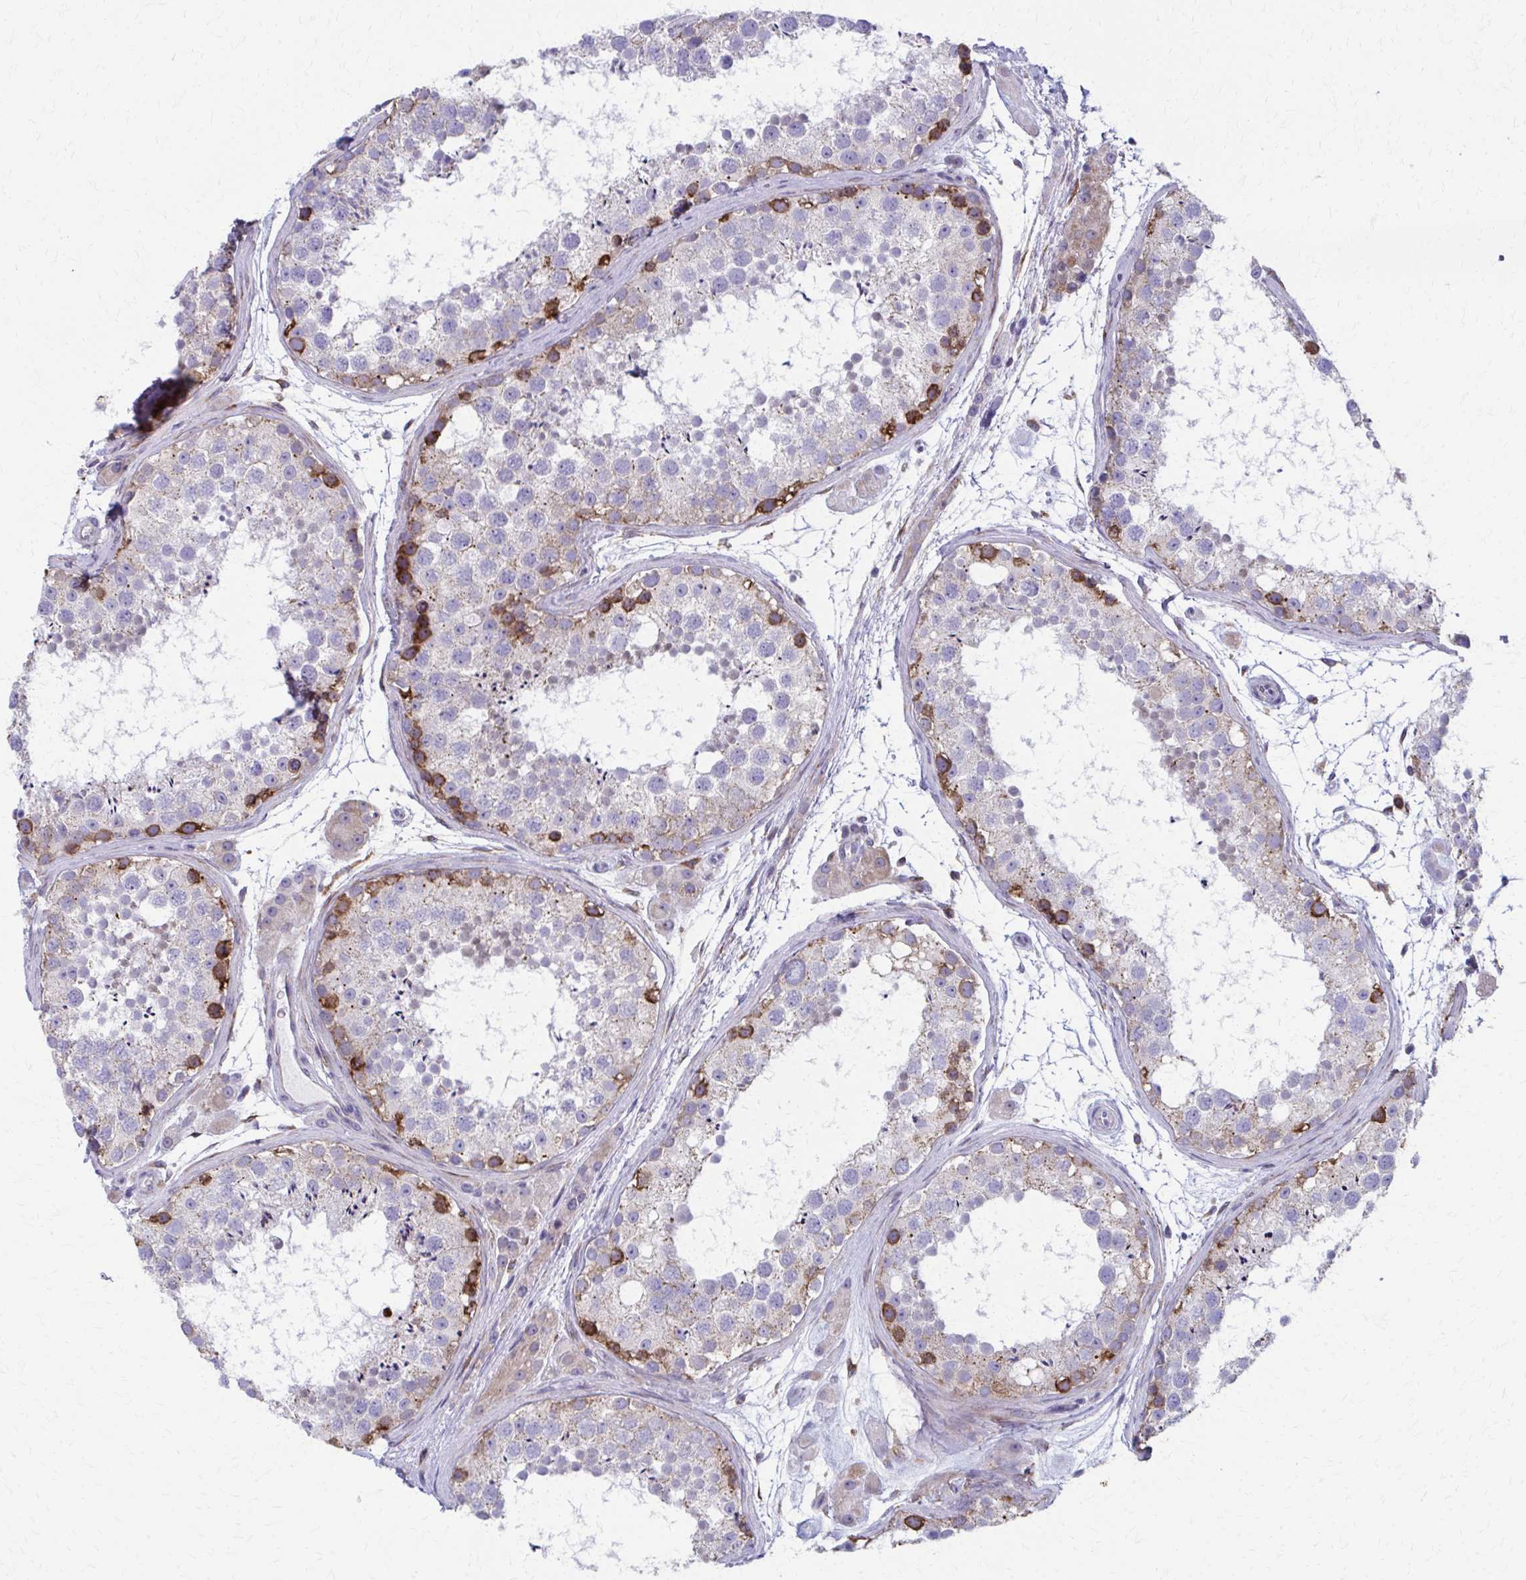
{"staining": {"intensity": "strong", "quantity": "<25%", "location": "cytoplasmic/membranous"}, "tissue": "testis", "cell_type": "Cells in seminiferous ducts", "image_type": "normal", "snomed": [{"axis": "morphology", "description": "Normal tissue, NOS"}, {"axis": "topography", "description": "Testis"}], "caption": "IHC (DAB) staining of benign testis reveals strong cytoplasmic/membranous protein staining in approximately <25% of cells in seminiferous ducts.", "gene": "SPATS2L", "patient": {"sex": "male", "age": 41}}